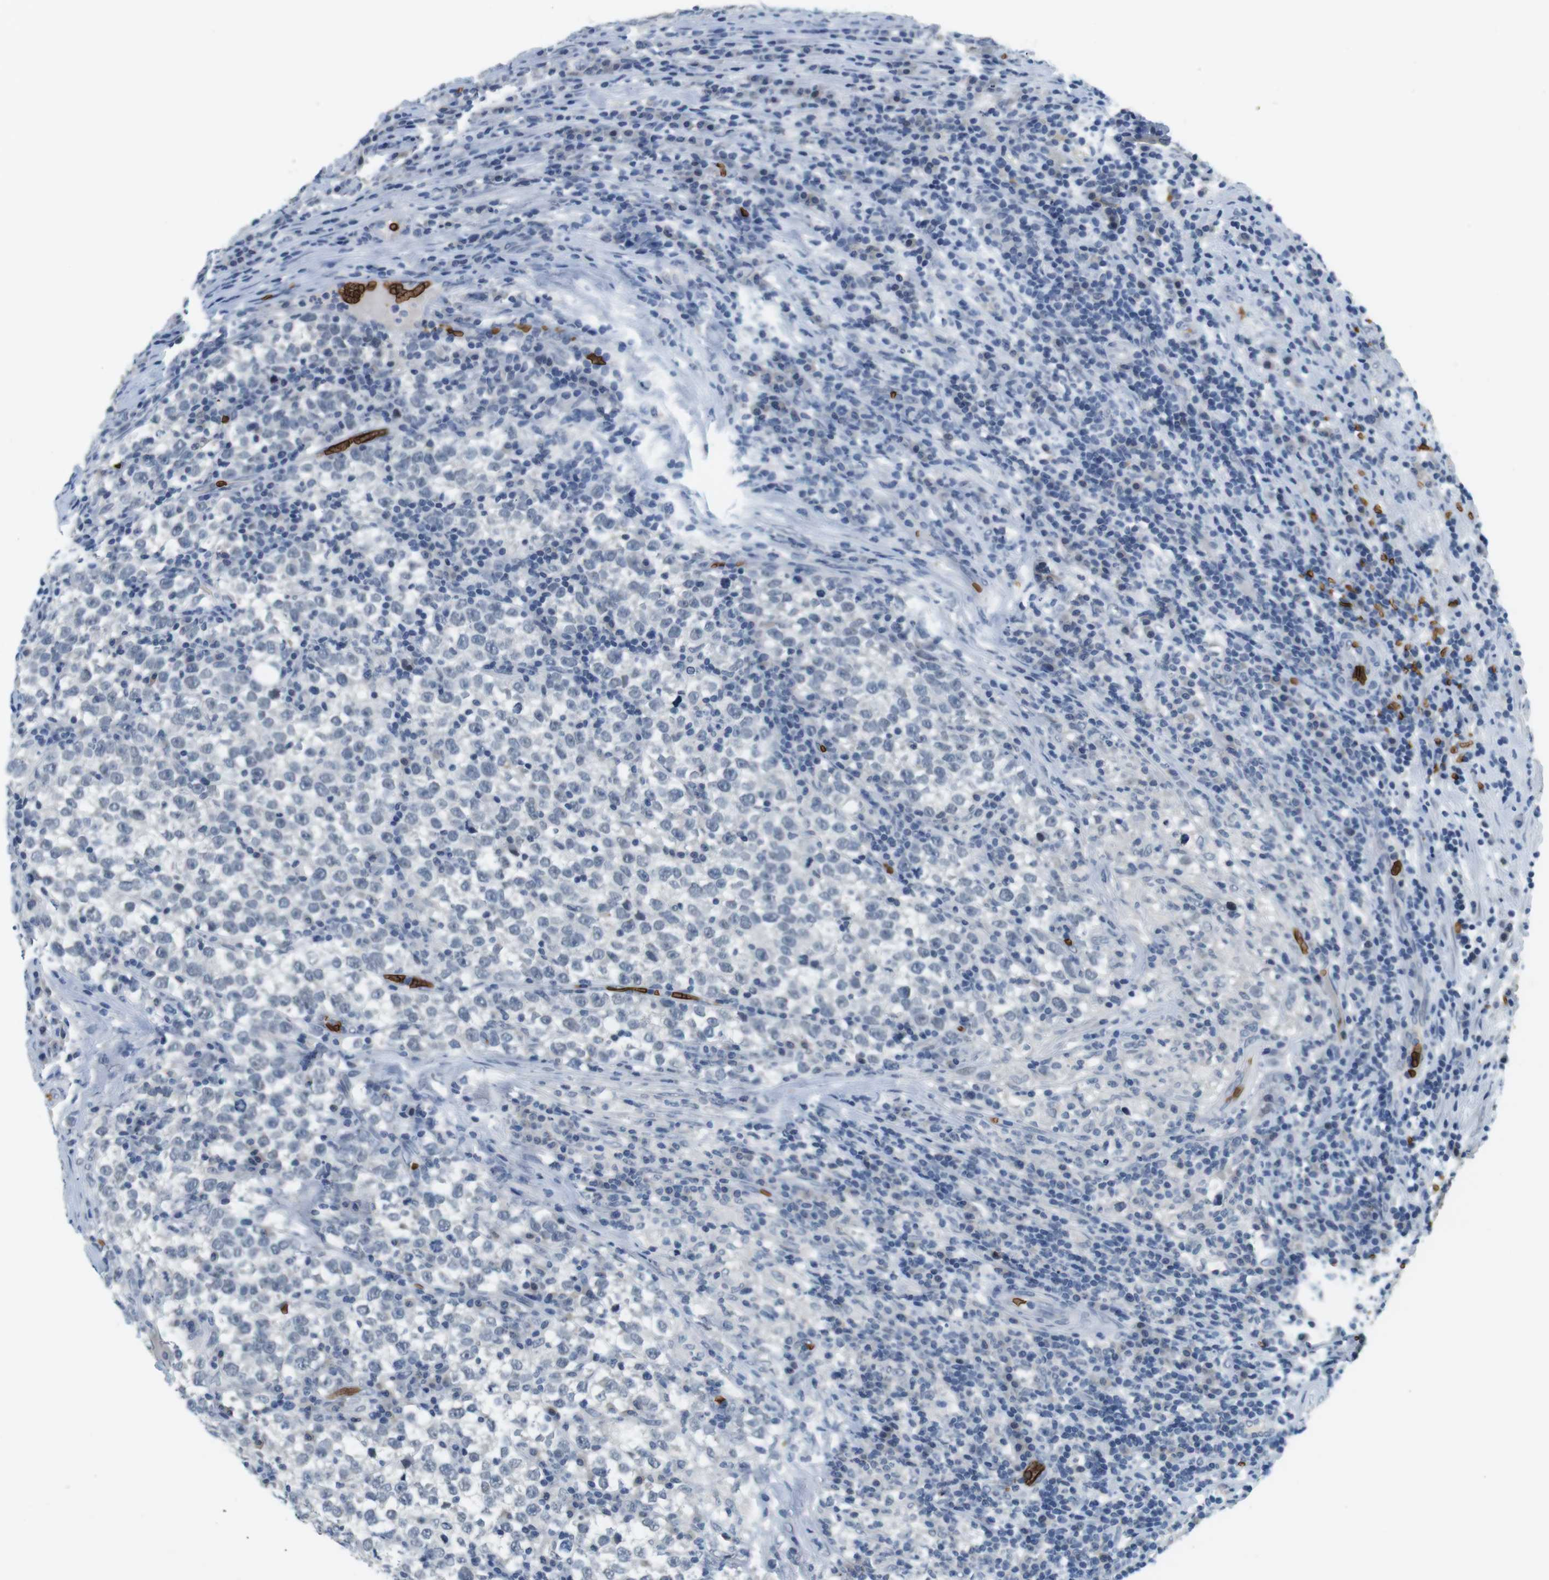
{"staining": {"intensity": "negative", "quantity": "none", "location": "none"}, "tissue": "testis cancer", "cell_type": "Tumor cells", "image_type": "cancer", "snomed": [{"axis": "morphology", "description": "Normal tissue, NOS"}, {"axis": "morphology", "description": "Seminoma, NOS"}, {"axis": "topography", "description": "Testis"}], "caption": "The micrograph exhibits no significant positivity in tumor cells of seminoma (testis).", "gene": "SLC4A1", "patient": {"sex": "male", "age": 43}}